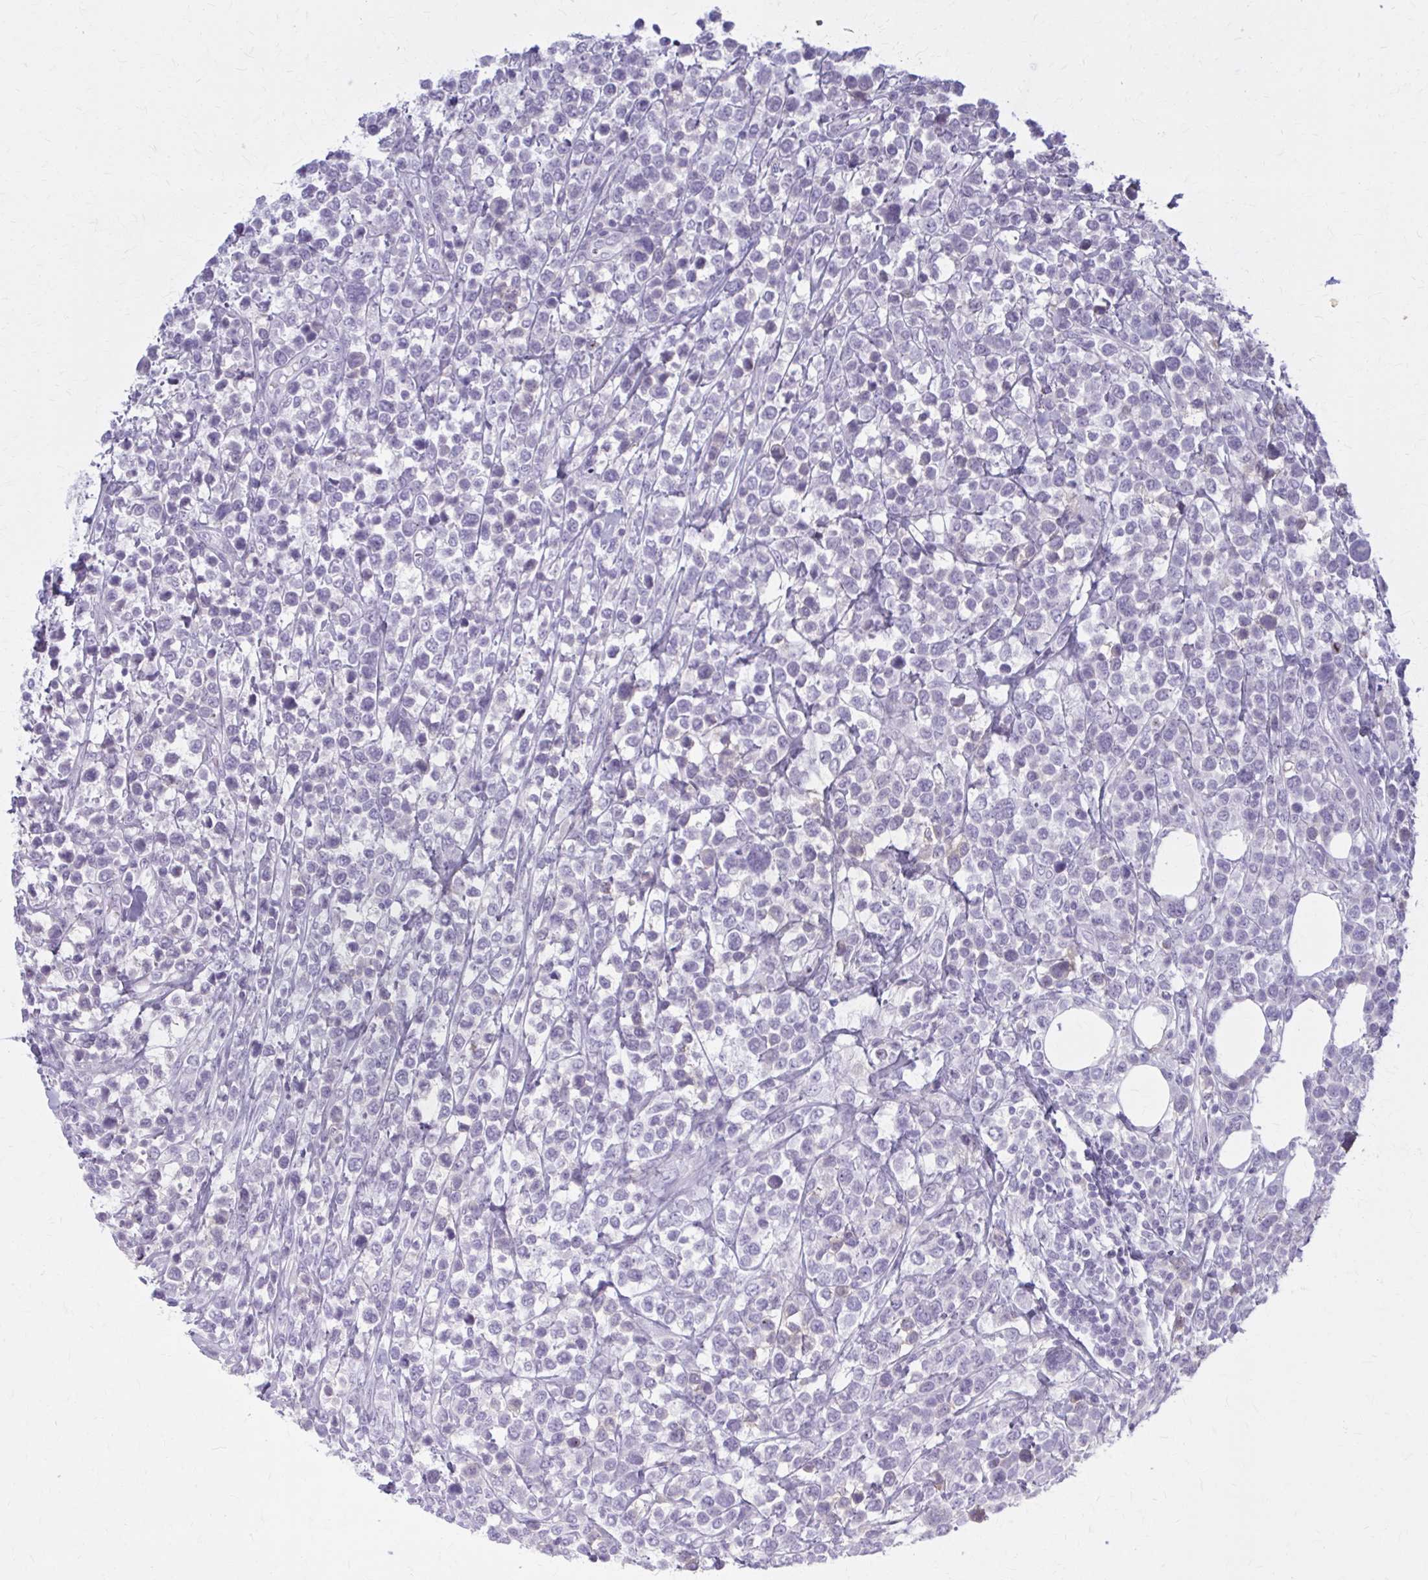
{"staining": {"intensity": "negative", "quantity": "none", "location": "none"}, "tissue": "lymphoma", "cell_type": "Tumor cells", "image_type": "cancer", "snomed": [{"axis": "morphology", "description": "Malignant lymphoma, non-Hodgkin's type, High grade"}, {"axis": "topography", "description": "Soft tissue"}], "caption": "DAB (3,3'-diaminobenzidine) immunohistochemical staining of human malignant lymphoma, non-Hodgkin's type (high-grade) displays no significant staining in tumor cells.", "gene": "SERPIND1", "patient": {"sex": "female", "age": 56}}